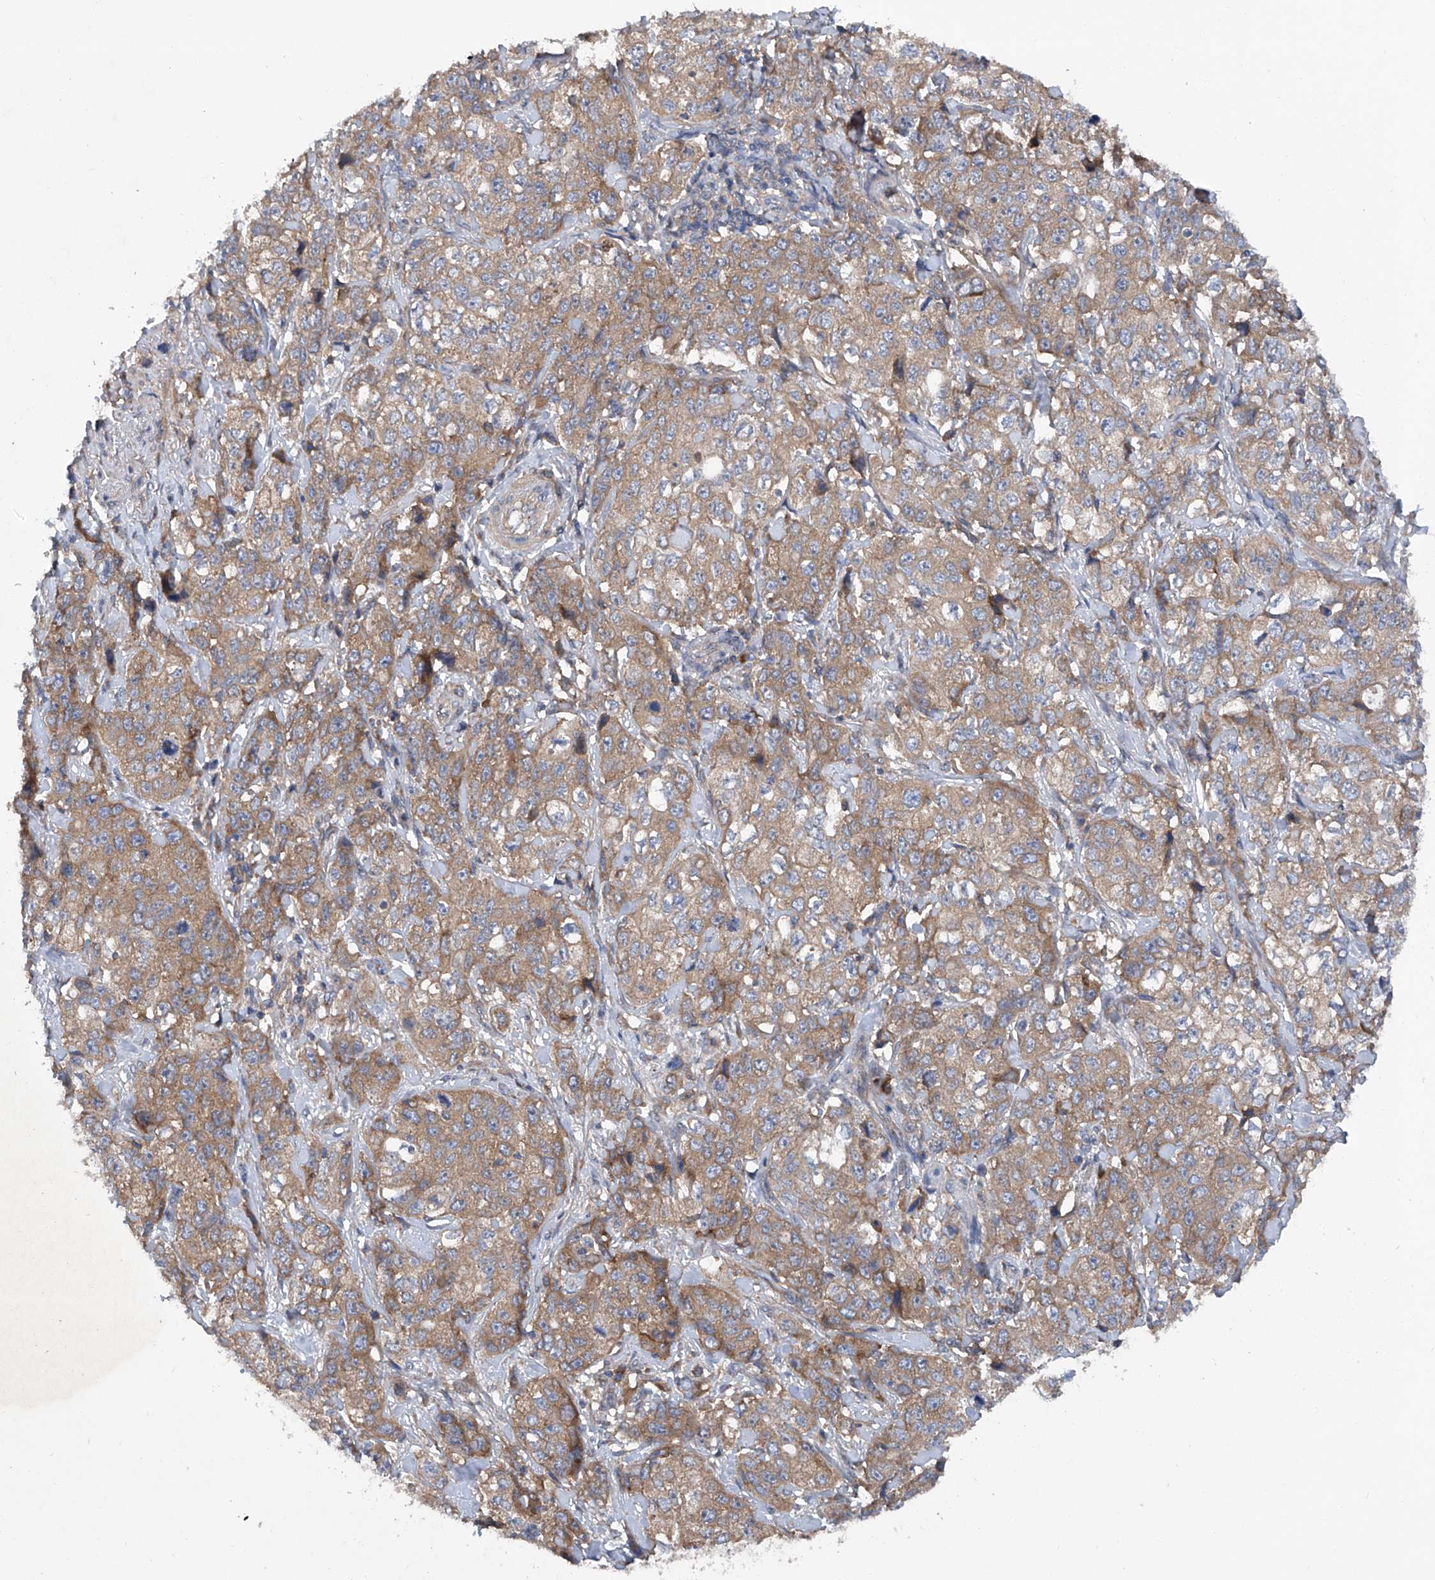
{"staining": {"intensity": "moderate", "quantity": ">75%", "location": "cytoplasmic/membranous"}, "tissue": "stomach cancer", "cell_type": "Tumor cells", "image_type": "cancer", "snomed": [{"axis": "morphology", "description": "Adenocarcinoma, NOS"}, {"axis": "topography", "description": "Stomach"}], "caption": "Moderate cytoplasmic/membranous protein staining is seen in approximately >75% of tumor cells in stomach cancer (adenocarcinoma).", "gene": "ASCC3", "patient": {"sex": "male", "age": 48}}